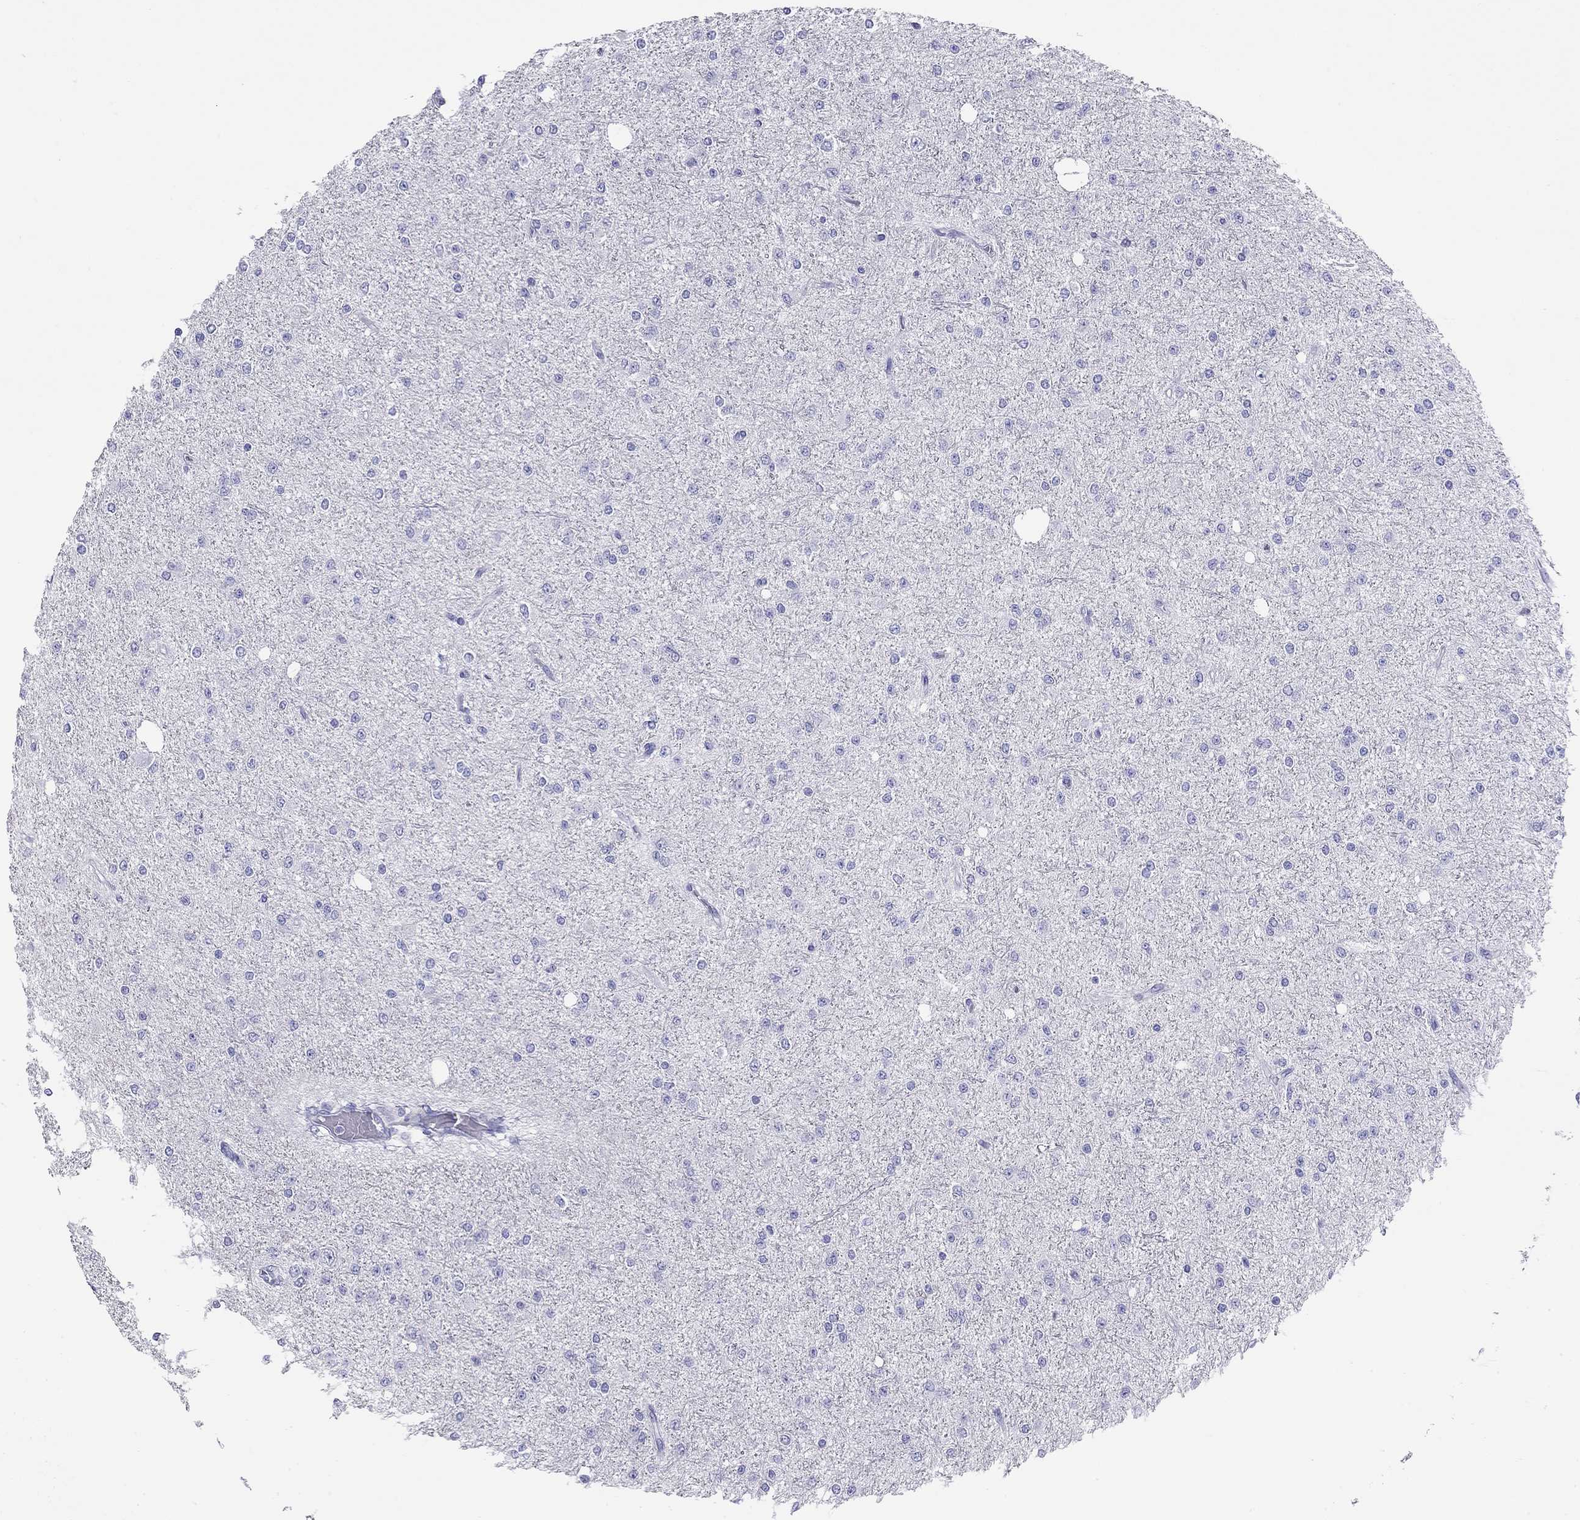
{"staining": {"intensity": "negative", "quantity": "none", "location": "none"}, "tissue": "glioma", "cell_type": "Tumor cells", "image_type": "cancer", "snomed": [{"axis": "morphology", "description": "Glioma, malignant, Low grade"}, {"axis": "topography", "description": "Brain"}], "caption": "IHC of human malignant glioma (low-grade) reveals no positivity in tumor cells.", "gene": "HLA-DQB2", "patient": {"sex": "male", "age": 27}}